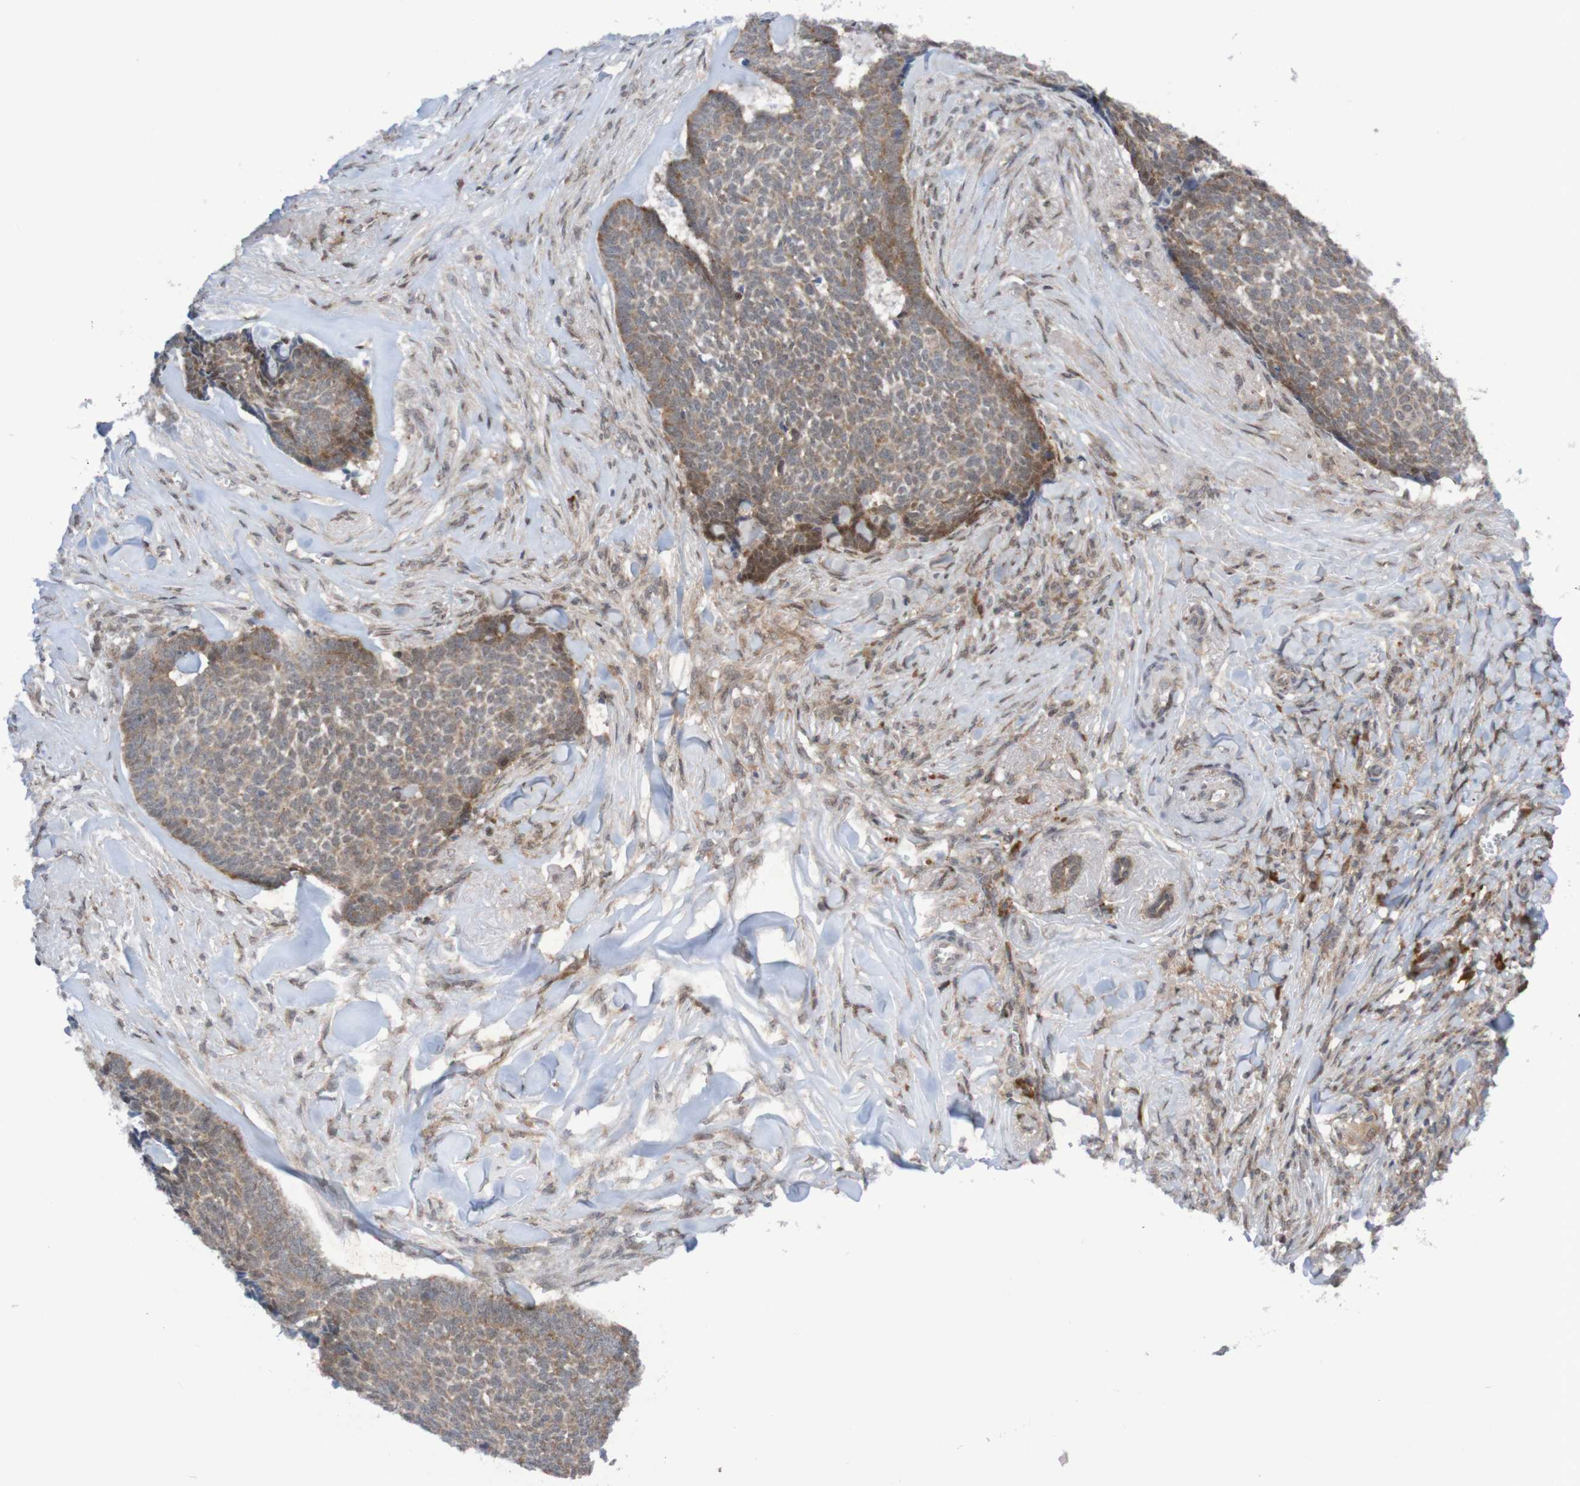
{"staining": {"intensity": "weak", "quantity": ">75%", "location": "cytoplasmic/membranous"}, "tissue": "skin cancer", "cell_type": "Tumor cells", "image_type": "cancer", "snomed": [{"axis": "morphology", "description": "Basal cell carcinoma"}, {"axis": "topography", "description": "Skin"}], "caption": "Human skin basal cell carcinoma stained with a brown dye reveals weak cytoplasmic/membranous positive staining in approximately >75% of tumor cells.", "gene": "ITLN1", "patient": {"sex": "male", "age": 84}}